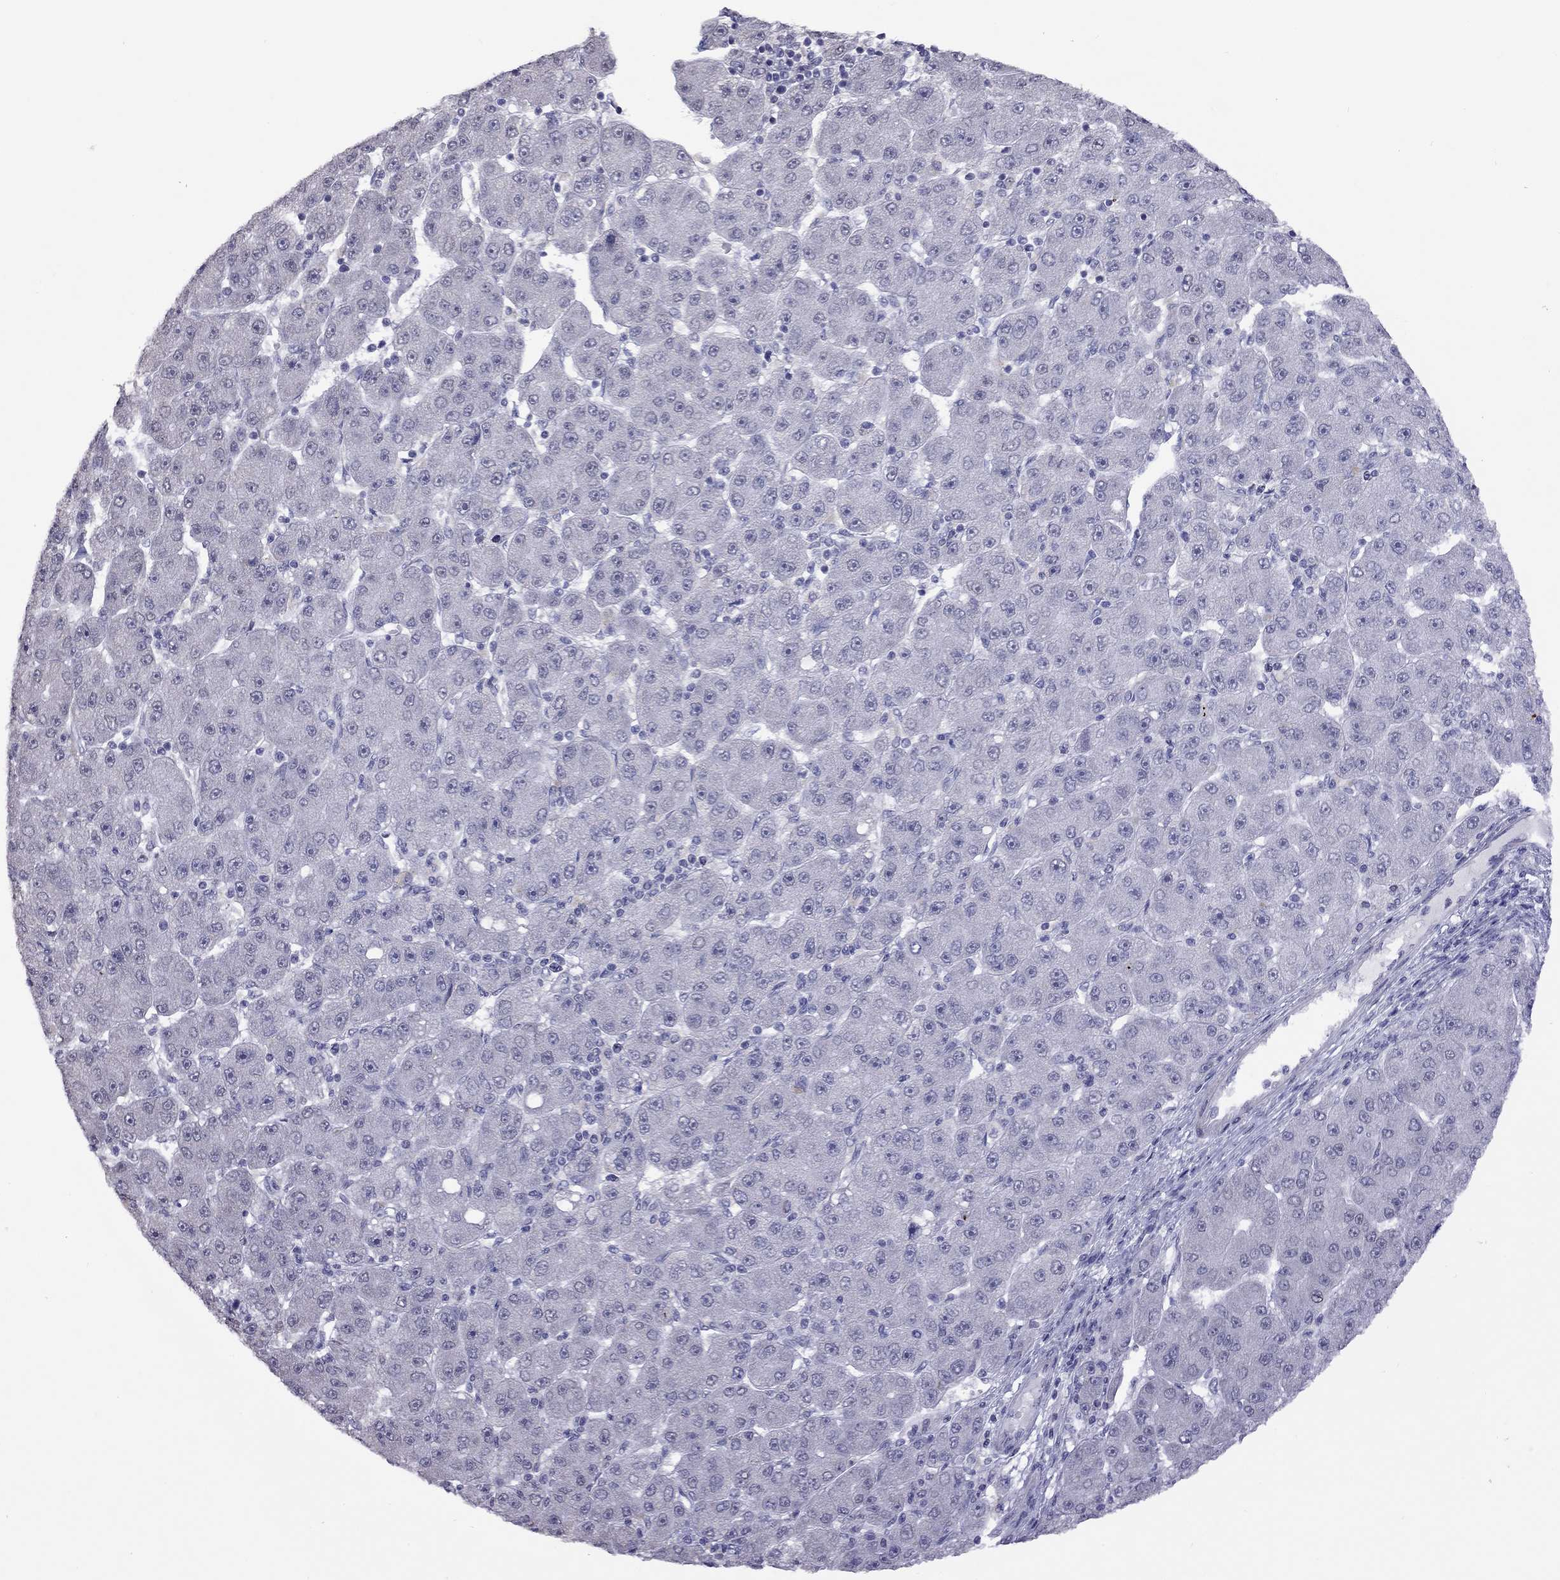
{"staining": {"intensity": "negative", "quantity": "none", "location": "none"}, "tissue": "liver cancer", "cell_type": "Tumor cells", "image_type": "cancer", "snomed": [{"axis": "morphology", "description": "Carcinoma, Hepatocellular, NOS"}, {"axis": "topography", "description": "Liver"}], "caption": "A histopathology image of liver hepatocellular carcinoma stained for a protein exhibits no brown staining in tumor cells.", "gene": "HES5", "patient": {"sex": "male", "age": 67}}